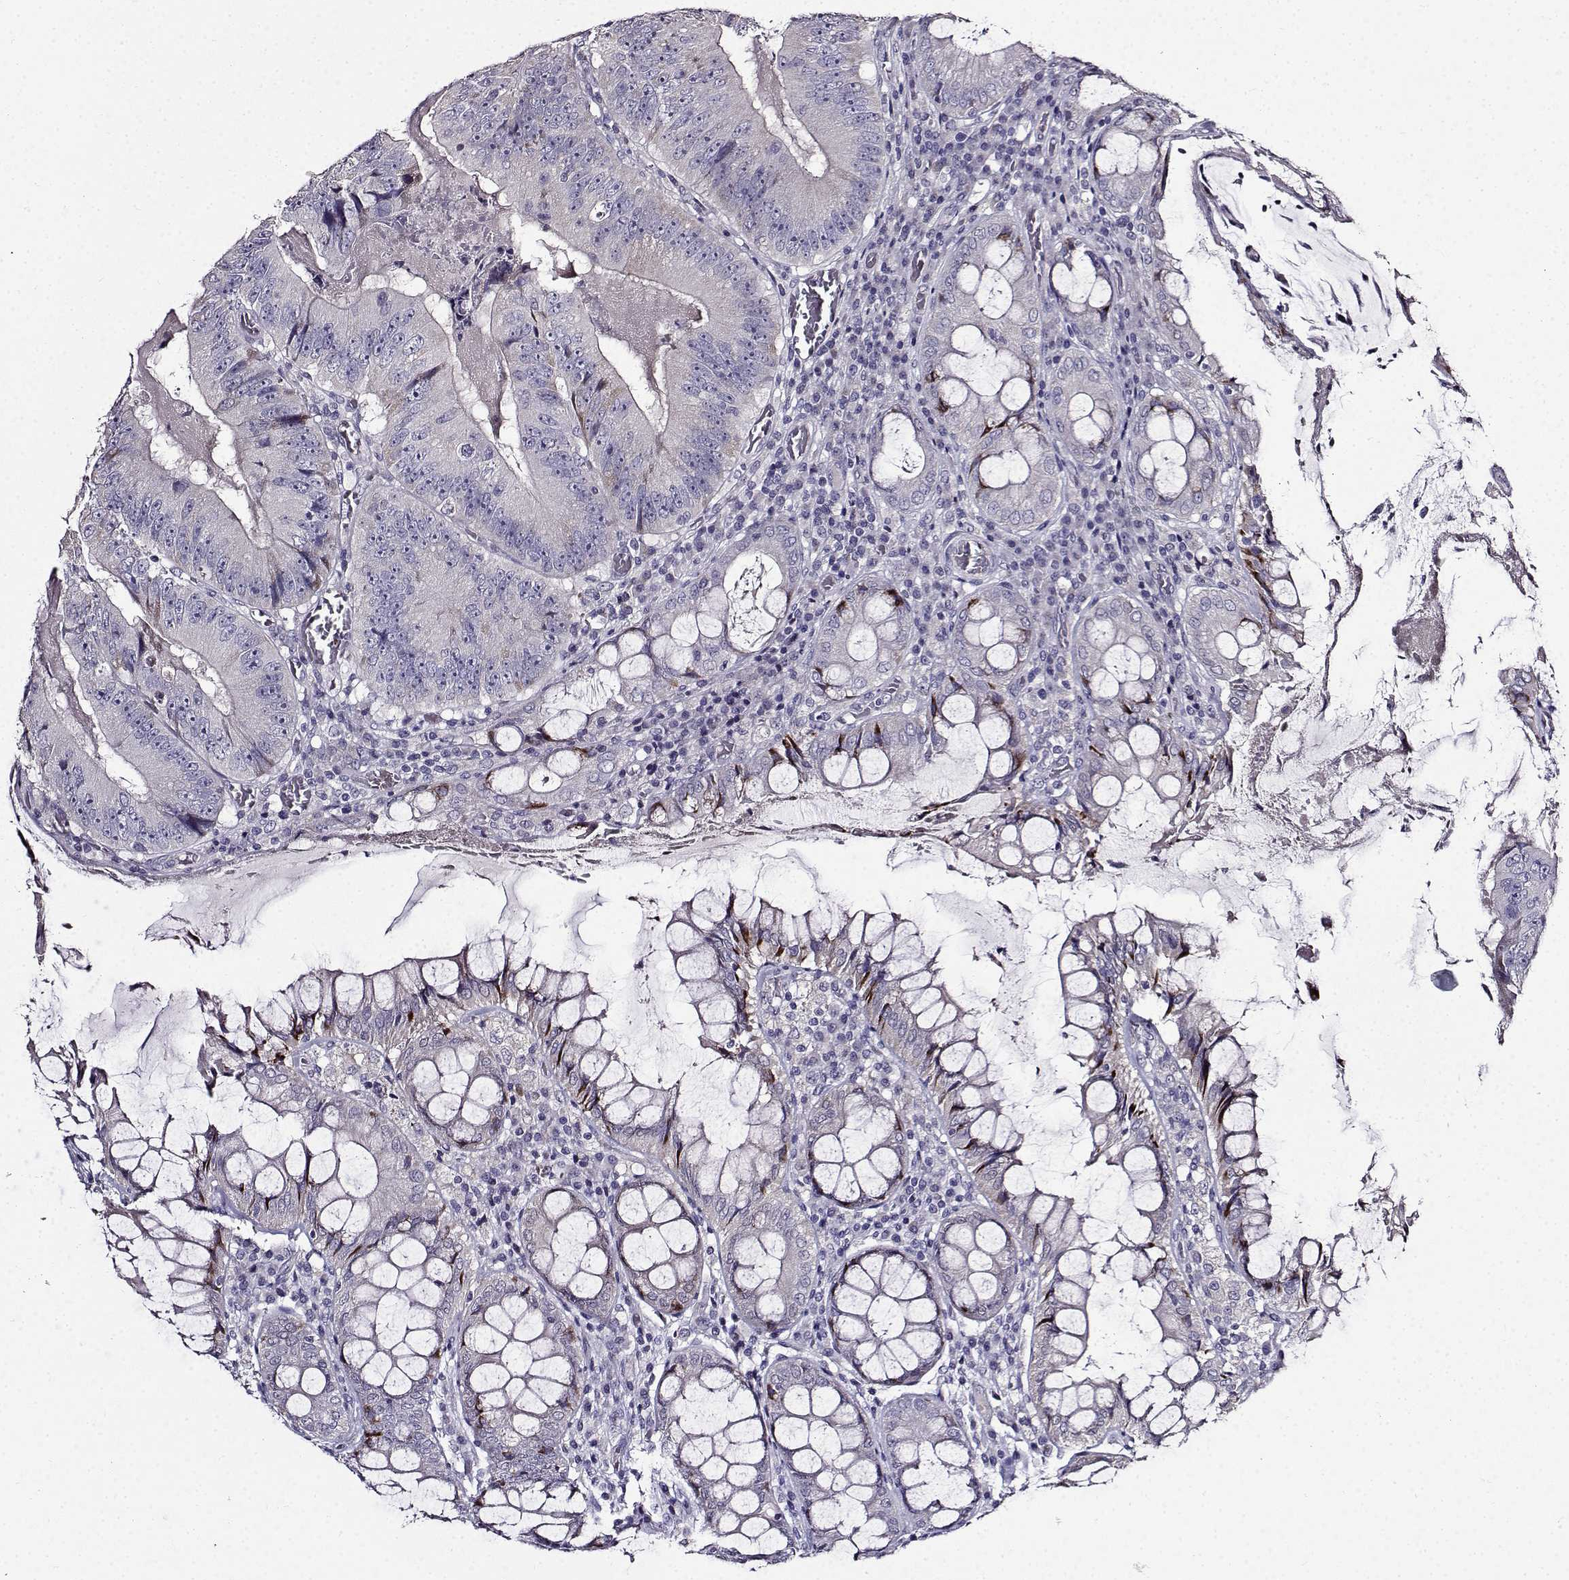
{"staining": {"intensity": "moderate", "quantity": "<25%", "location": "cytoplasmic/membranous"}, "tissue": "colorectal cancer", "cell_type": "Tumor cells", "image_type": "cancer", "snomed": [{"axis": "morphology", "description": "Adenocarcinoma, NOS"}, {"axis": "topography", "description": "Colon"}], "caption": "Immunohistochemical staining of colorectal adenocarcinoma exhibits moderate cytoplasmic/membranous protein positivity in about <25% of tumor cells.", "gene": "TMEM266", "patient": {"sex": "female", "age": 86}}